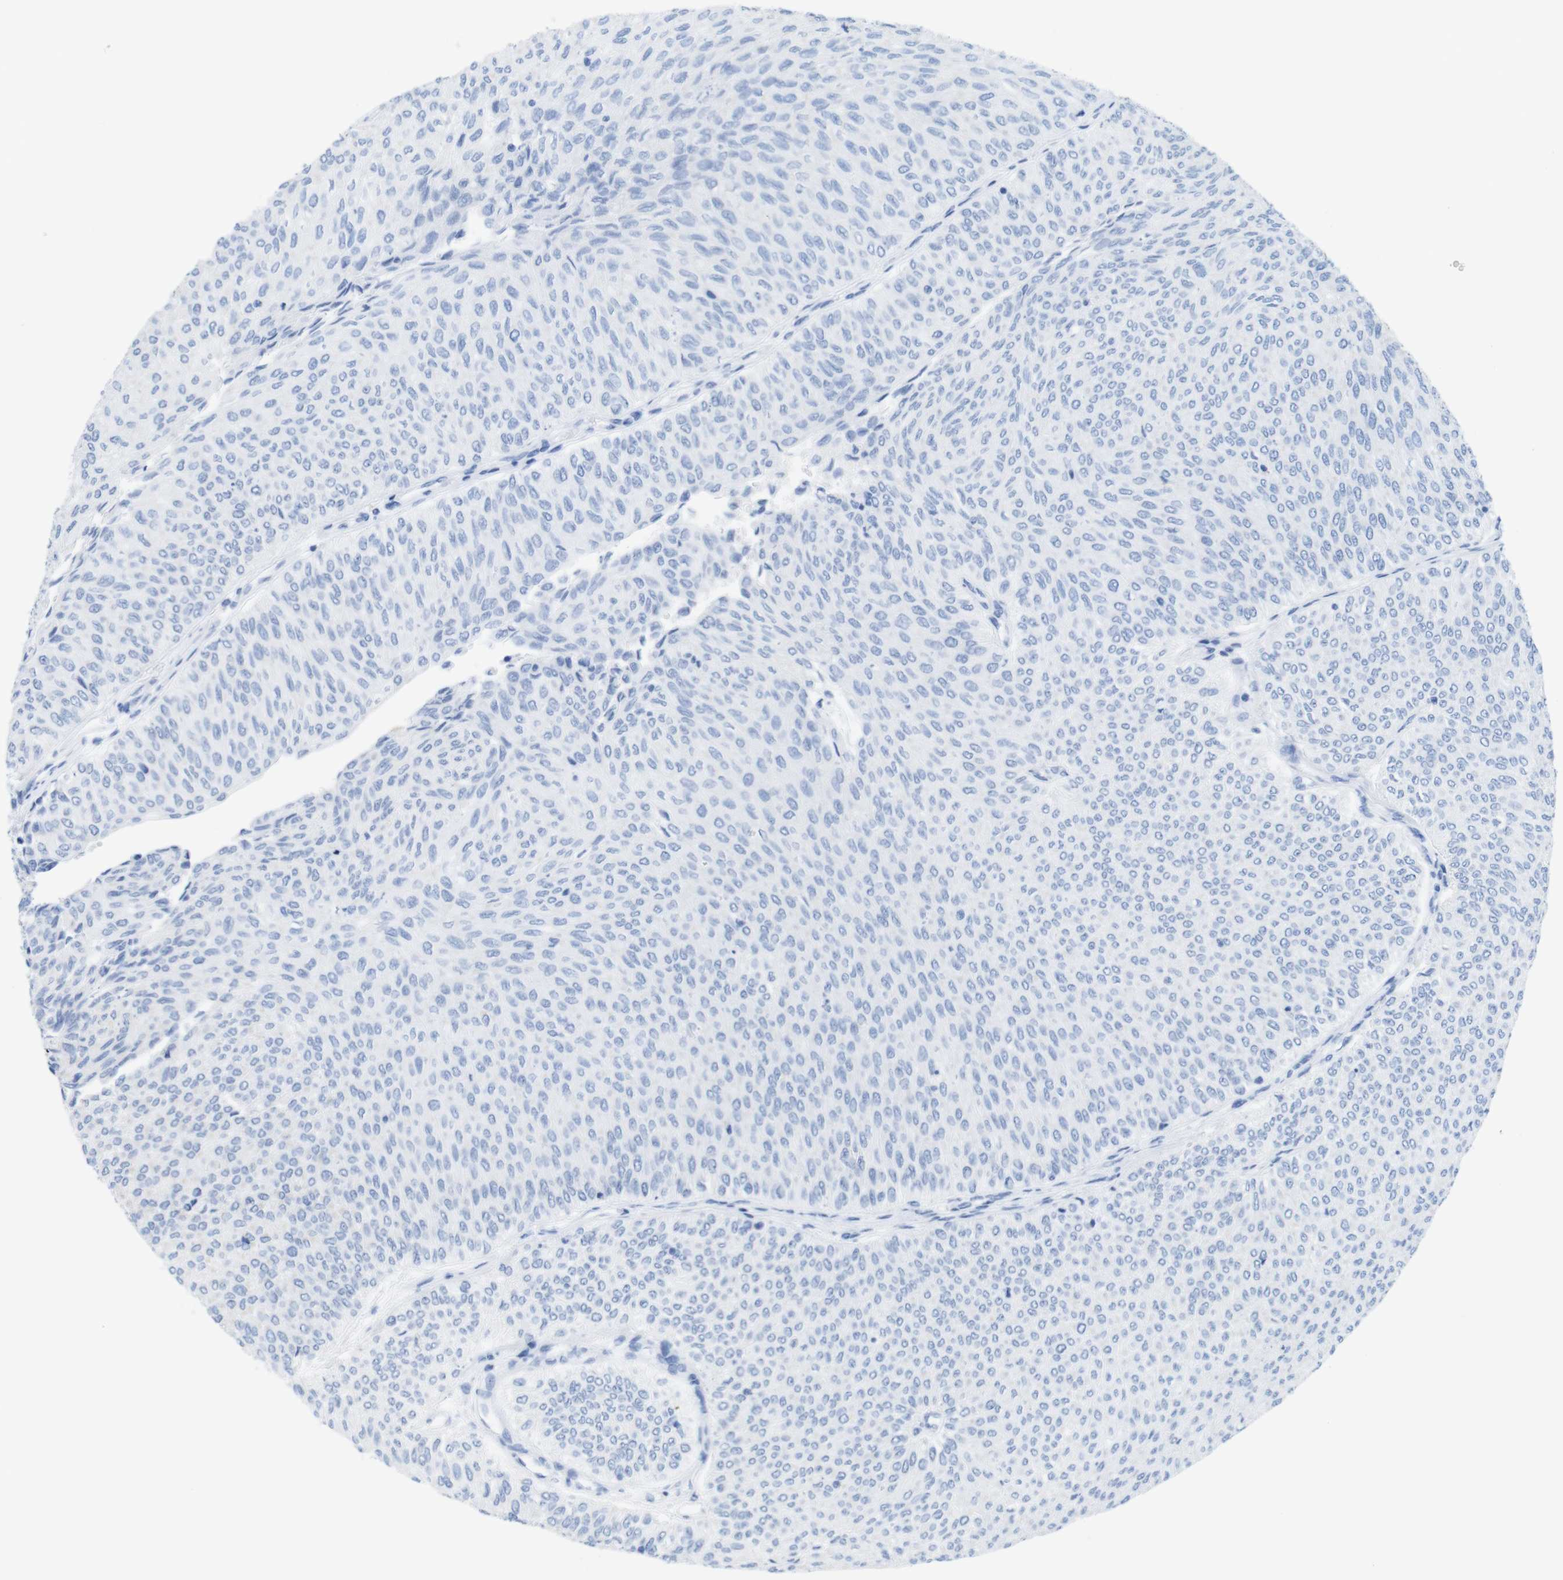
{"staining": {"intensity": "negative", "quantity": "none", "location": "none"}, "tissue": "urothelial cancer", "cell_type": "Tumor cells", "image_type": "cancer", "snomed": [{"axis": "morphology", "description": "Urothelial carcinoma, Low grade"}, {"axis": "topography", "description": "Urinary bladder"}], "caption": "A high-resolution micrograph shows IHC staining of low-grade urothelial carcinoma, which demonstrates no significant expression in tumor cells.", "gene": "LAG3", "patient": {"sex": "male", "age": 78}}